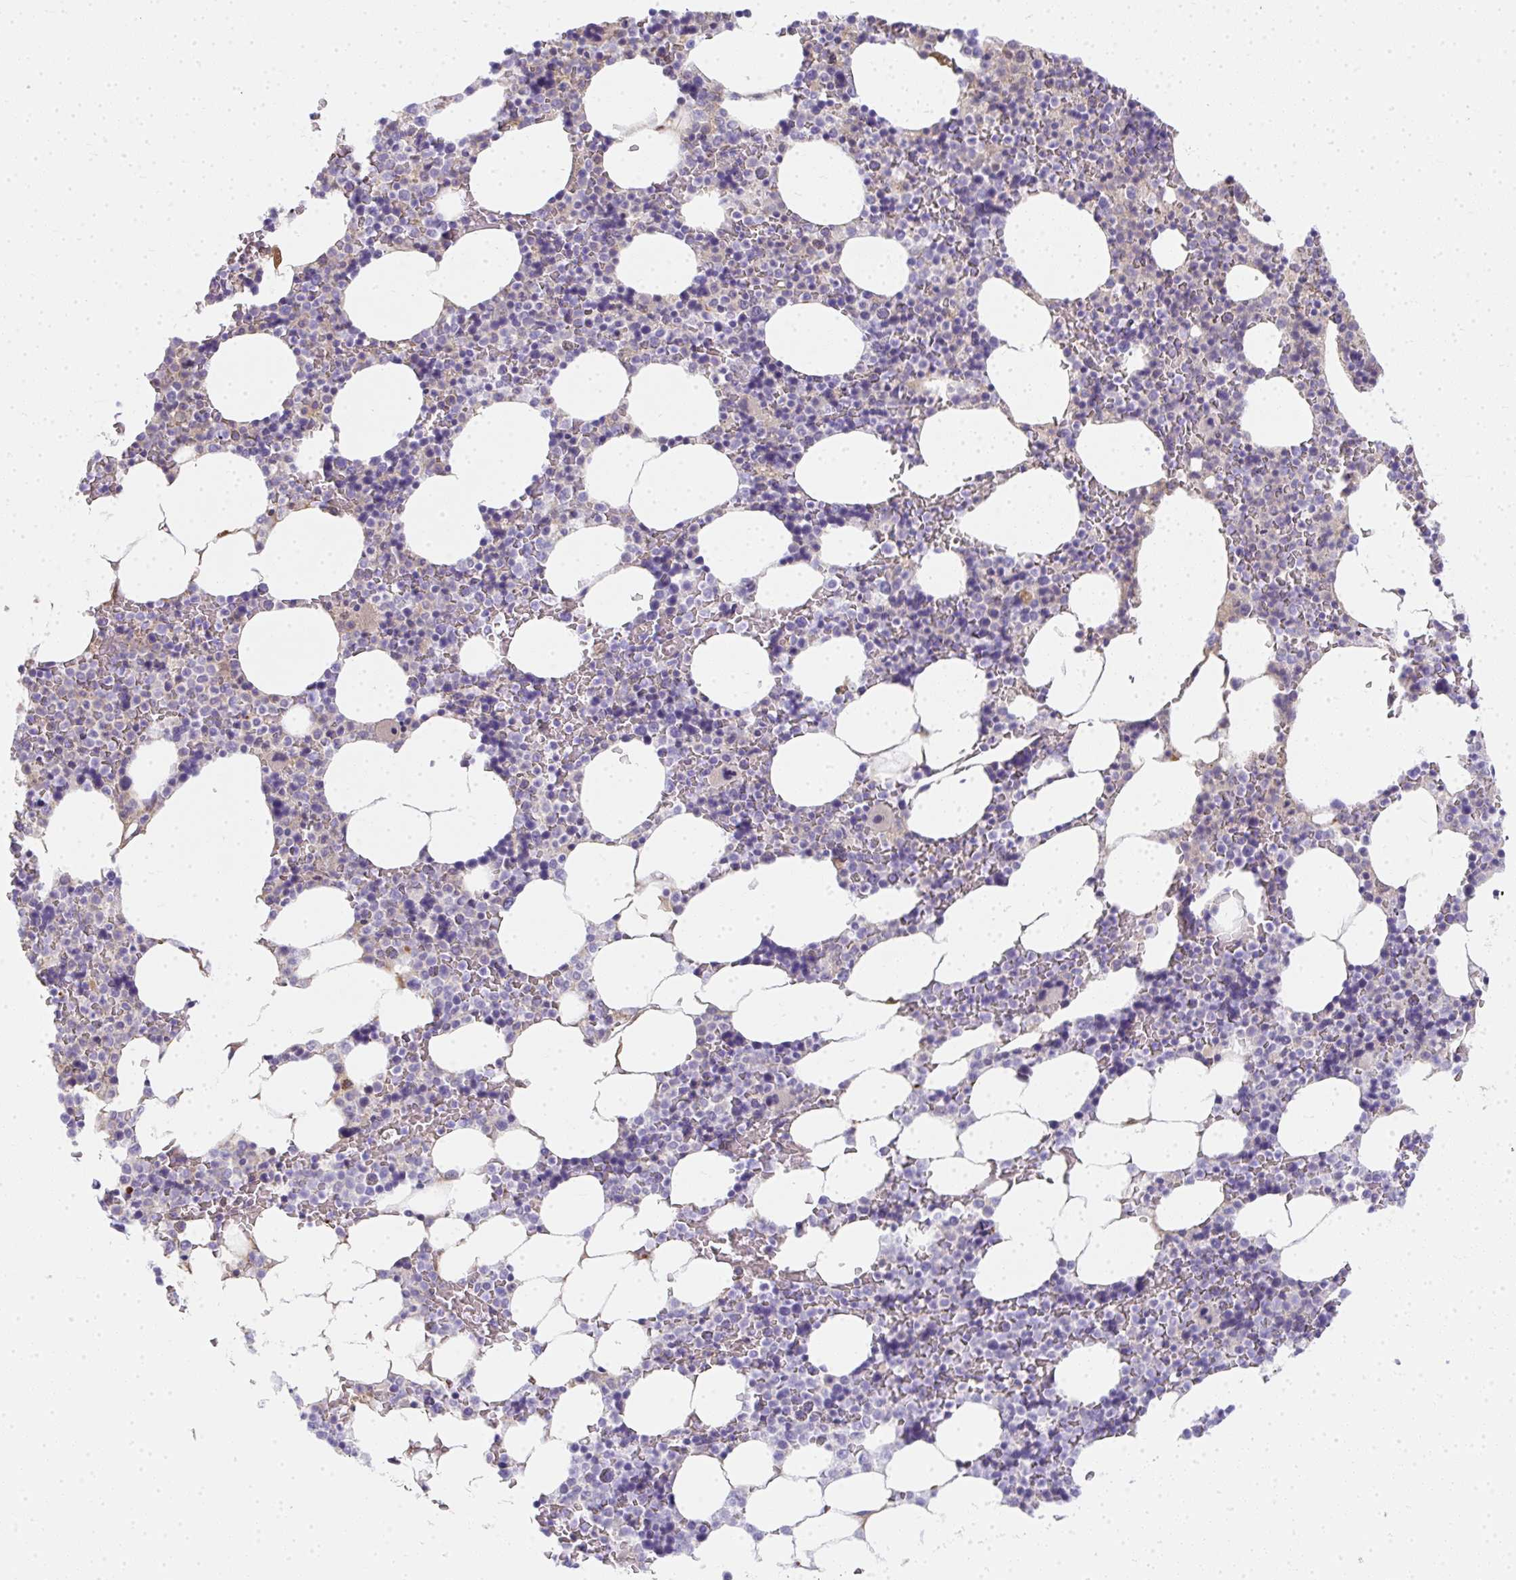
{"staining": {"intensity": "negative", "quantity": "none", "location": "none"}, "tissue": "bone marrow", "cell_type": "Hematopoietic cells", "image_type": "normal", "snomed": [{"axis": "morphology", "description": "Normal tissue, NOS"}, {"axis": "topography", "description": "Bone marrow"}], "caption": "DAB (3,3'-diaminobenzidine) immunohistochemical staining of unremarkable bone marrow exhibits no significant positivity in hematopoietic cells.", "gene": "ZSWIM3", "patient": {"sex": "female", "age": 42}}